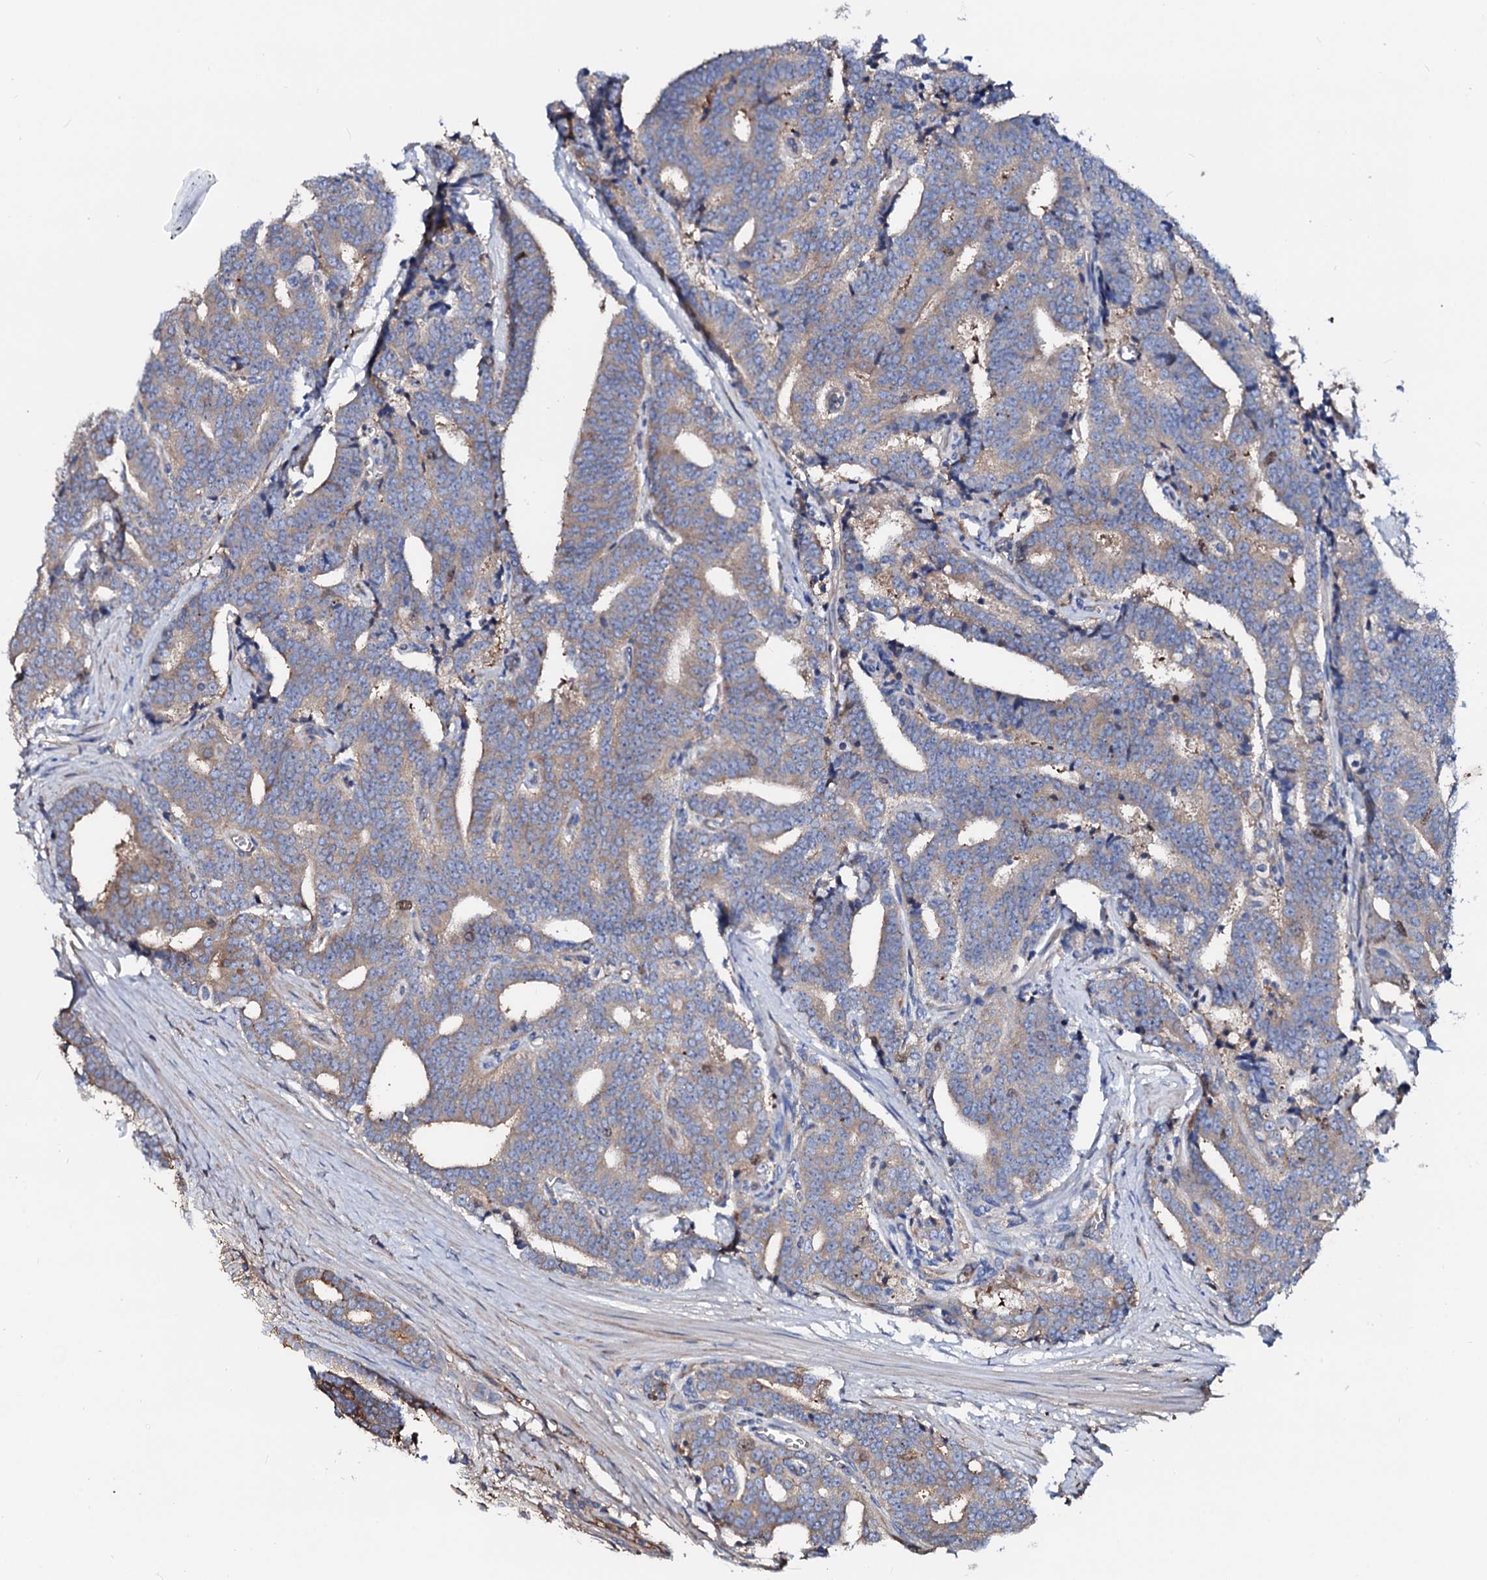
{"staining": {"intensity": "weak", "quantity": ">75%", "location": "cytoplasmic/membranous"}, "tissue": "prostate cancer", "cell_type": "Tumor cells", "image_type": "cancer", "snomed": [{"axis": "morphology", "description": "Adenocarcinoma, High grade"}, {"axis": "topography", "description": "Prostate and seminal vesicle, NOS"}], "caption": "Protein staining by immunohistochemistry (IHC) shows weak cytoplasmic/membranous staining in approximately >75% of tumor cells in prostate cancer (high-grade adenocarcinoma).", "gene": "CSKMT", "patient": {"sex": "male", "age": 67}}